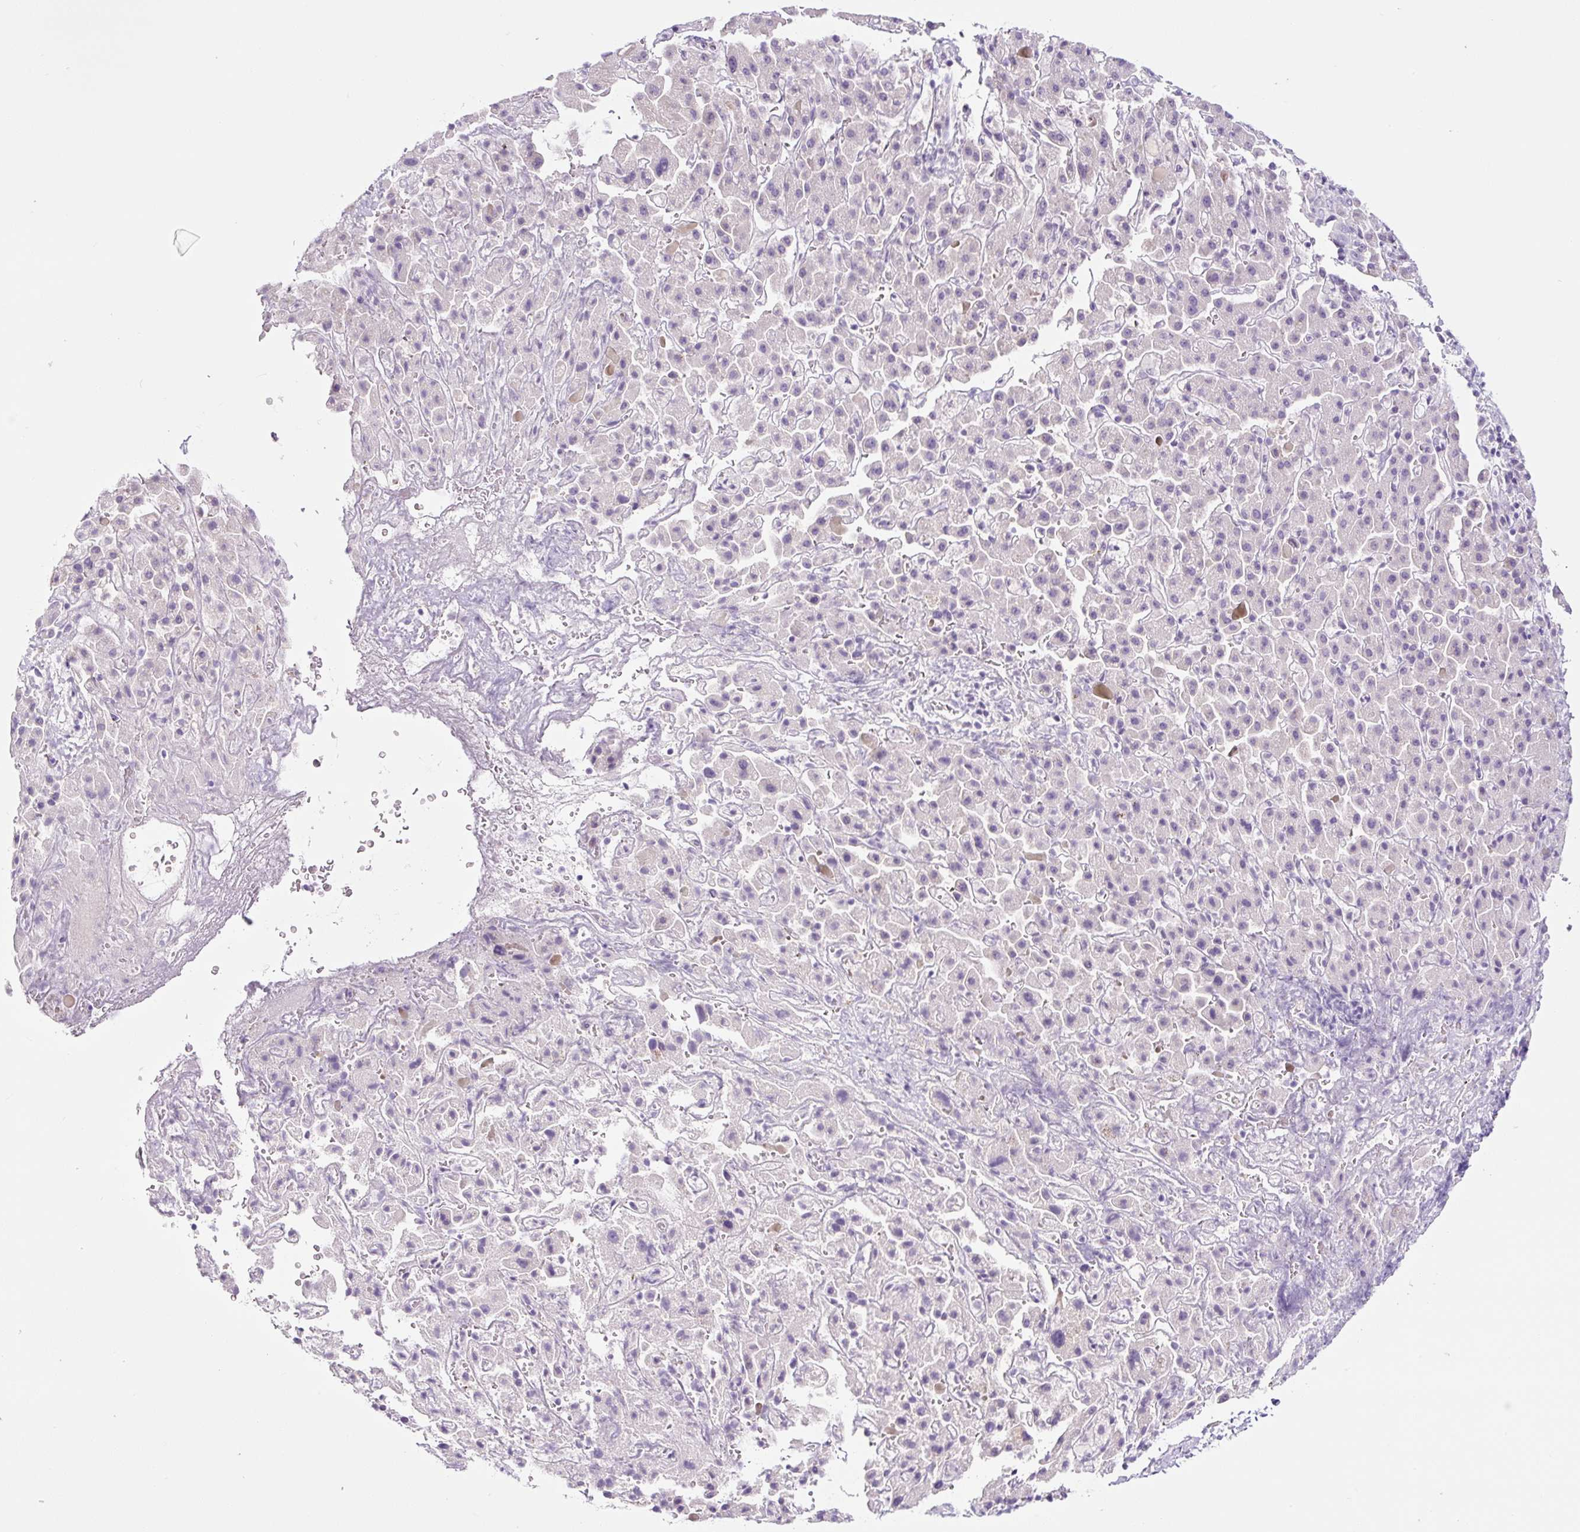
{"staining": {"intensity": "negative", "quantity": "none", "location": "none"}, "tissue": "liver cancer", "cell_type": "Tumor cells", "image_type": "cancer", "snomed": [{"axis": "morphology", "description": "Cholangiocarcinoma"}, {"axis": "topography", "description": "Liver"}], "caption": "A micrograph of liver cancer (cholangiocarcinoma) stained for a protein demonstrates no brown staining in tumor cells.", "gene": "RNF212B", "patient": {"sex": "female", "age": 52}}